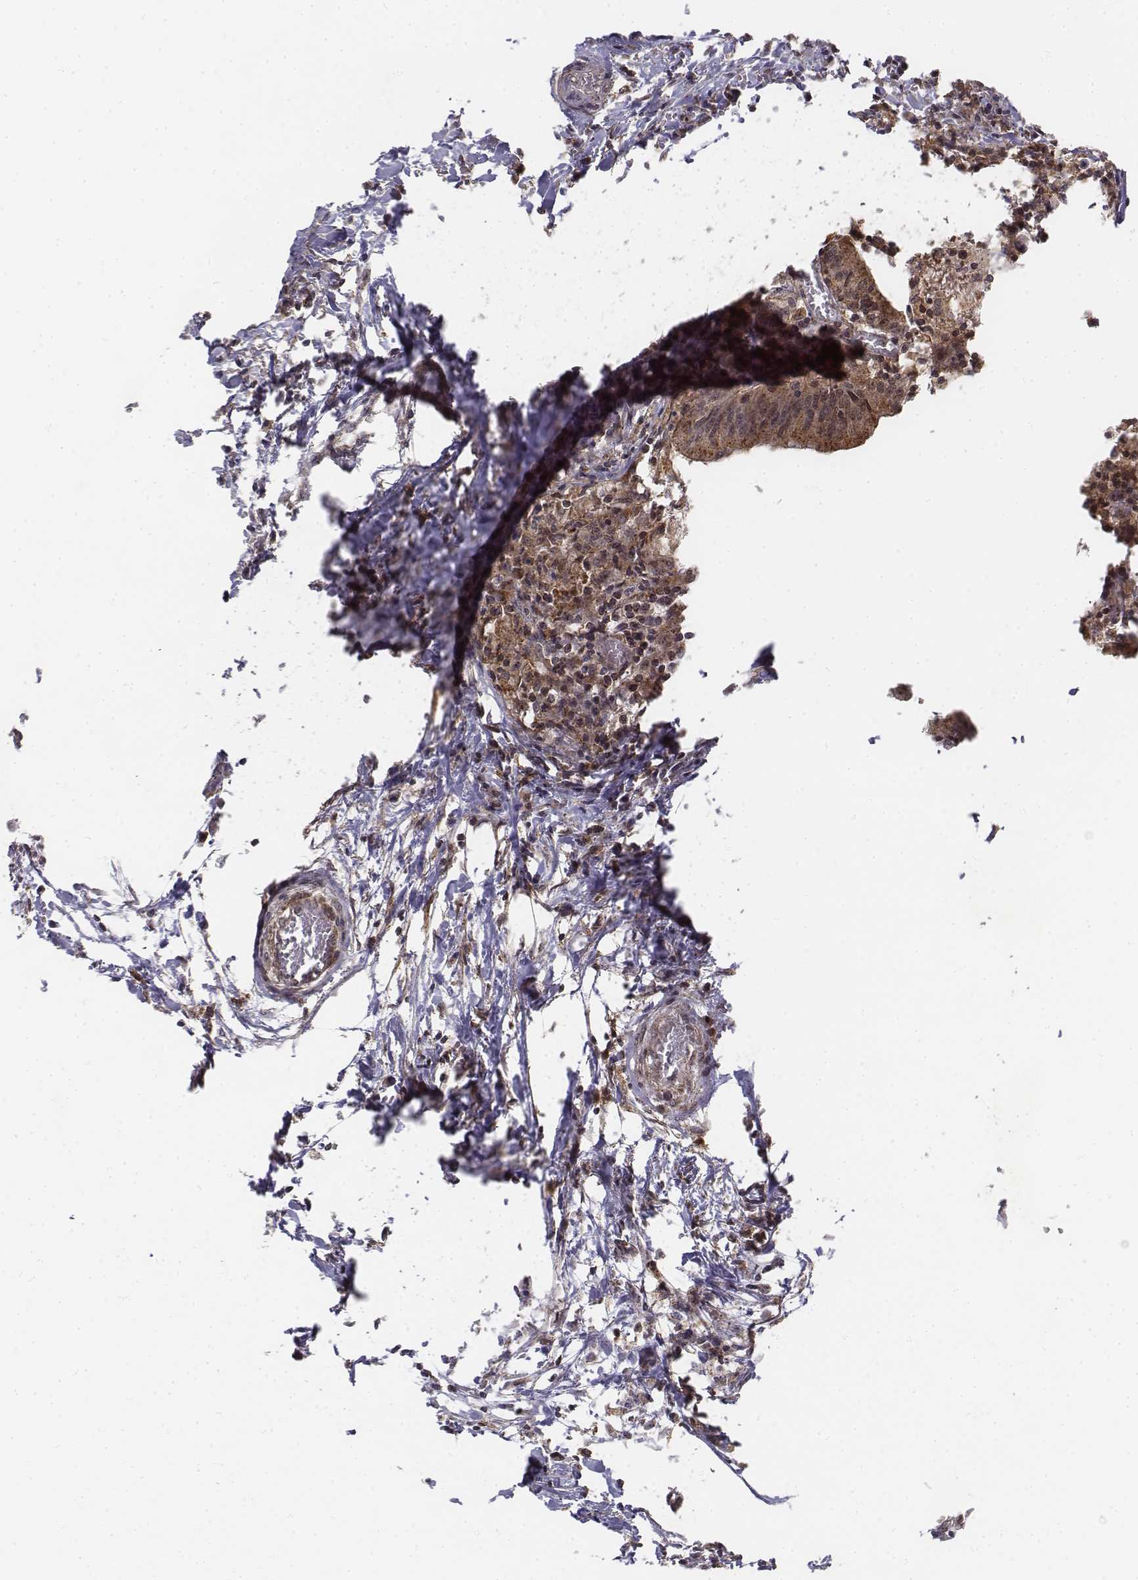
{"staining": {"intensity": "moderate", "quantity": ">75%", "location": "cytoplasmic/membranous,nuclear"}, "tissue": "colorectal cancer", "cell_type": "Tumor cells", "image_type": "cancer", "snomed": [{"axis": "morphology", "description": "Adenocarcinoma, NOS"}, {"axis": "topography", "description": "Colon"}], "caption": "The immunohistochemical stain highlights moderate cytoplasmic/membranous and nuclear staining in tumor cells of colorectal cancer (adenocarcinoma) tissue.", "gene": "ZFYVE19", "patient": {"sex": "female", "age": 78}}